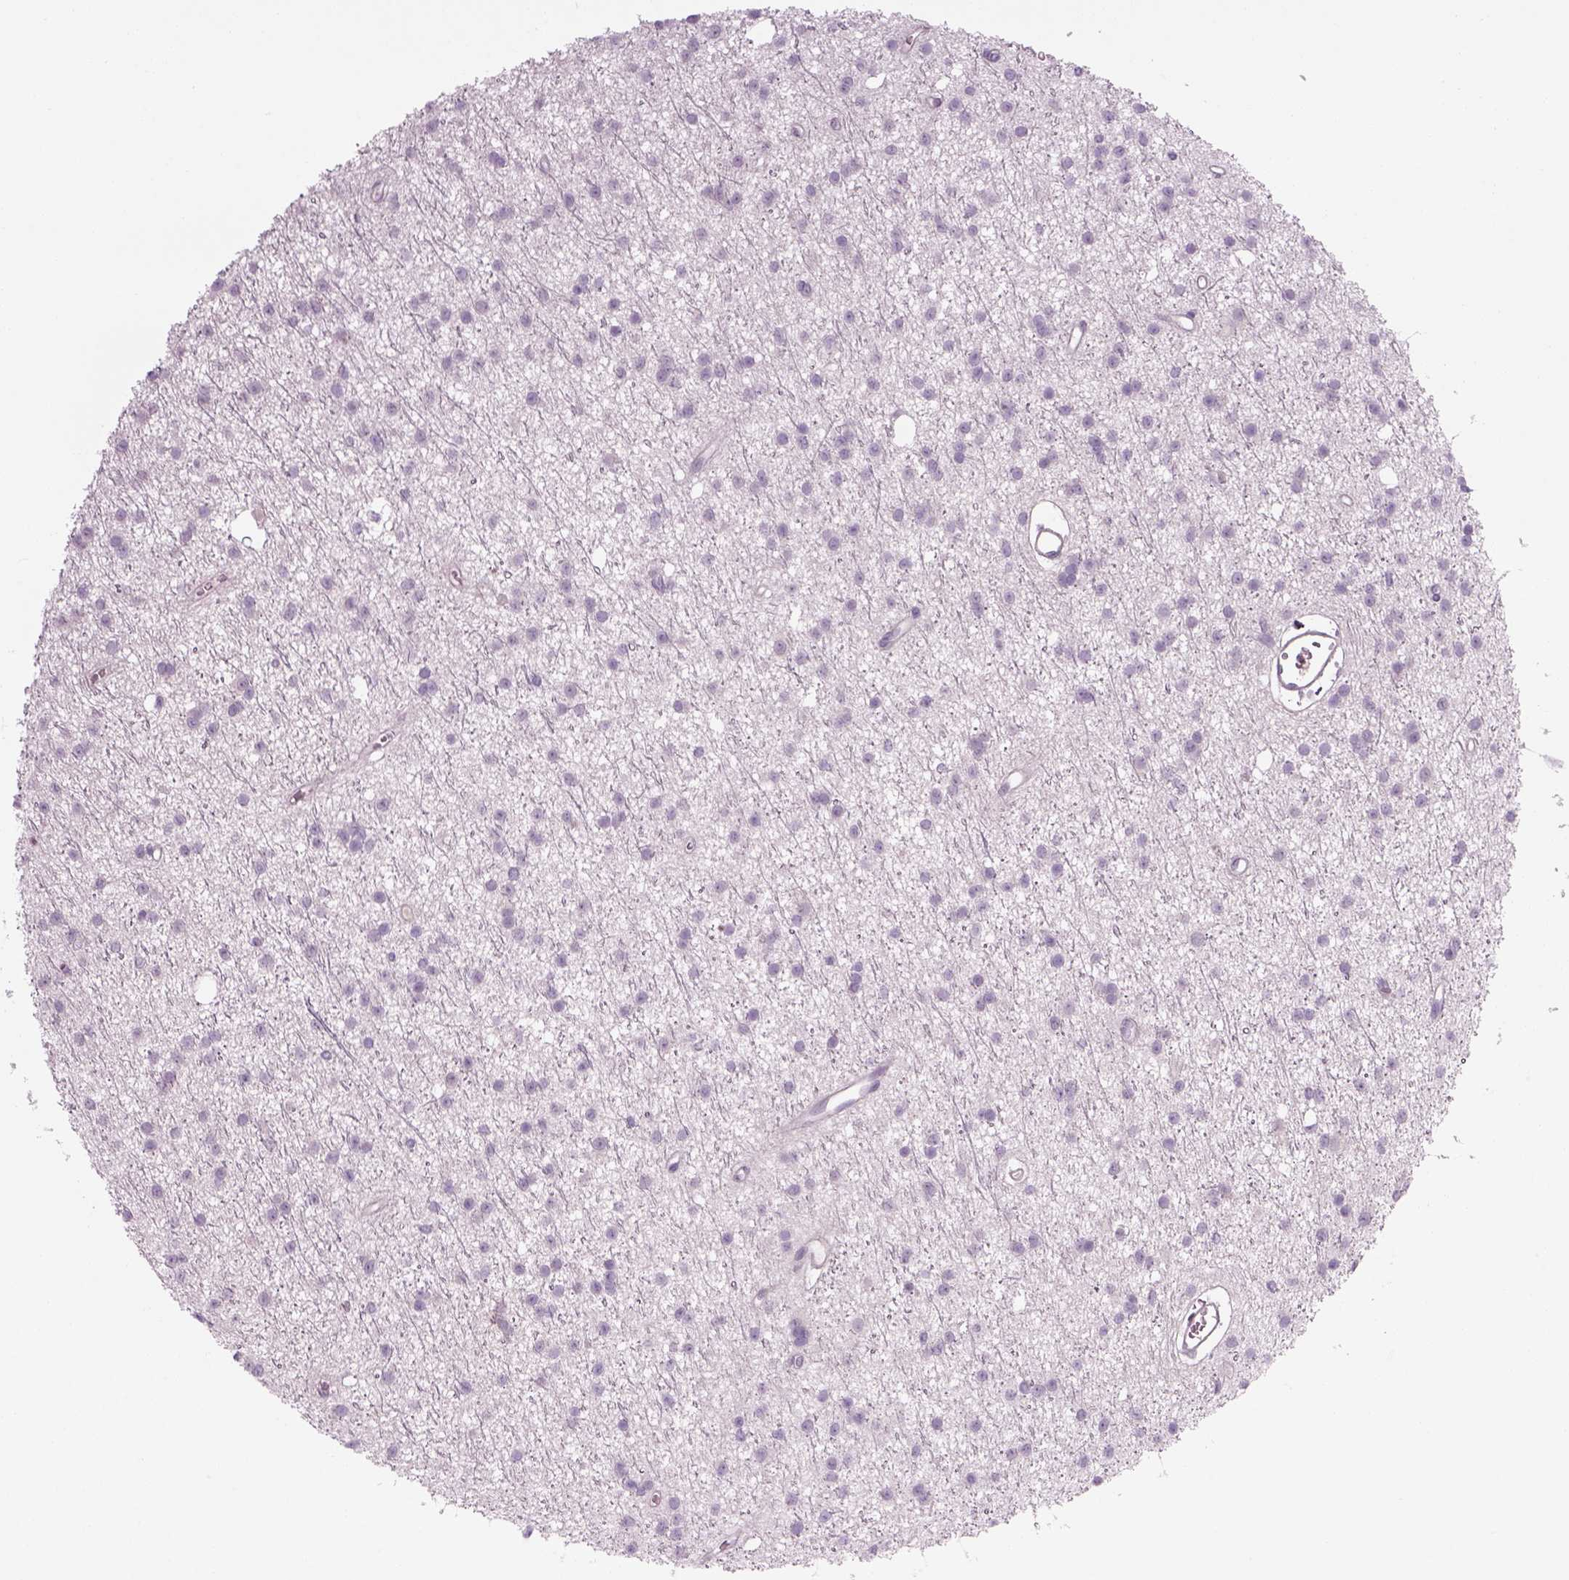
{"staining": {"intensity": "negative", "quantity": "none", "location": "none"}, "tissue": "glioma", "cell_type": "Tumor cells", "image_type": "cancer", "snomed": [{"axis": "morphology", "description": "Glioma, malignant, Low grade"}, {"axis": "topography", "description": "Brain"}], "caption": "Human glioma stained for a protein using immunohistochemistry (IHC) displays no expression in tumor cells.", "gene": "MDH1B", "patient": {"sex": "male", "age": 27}}